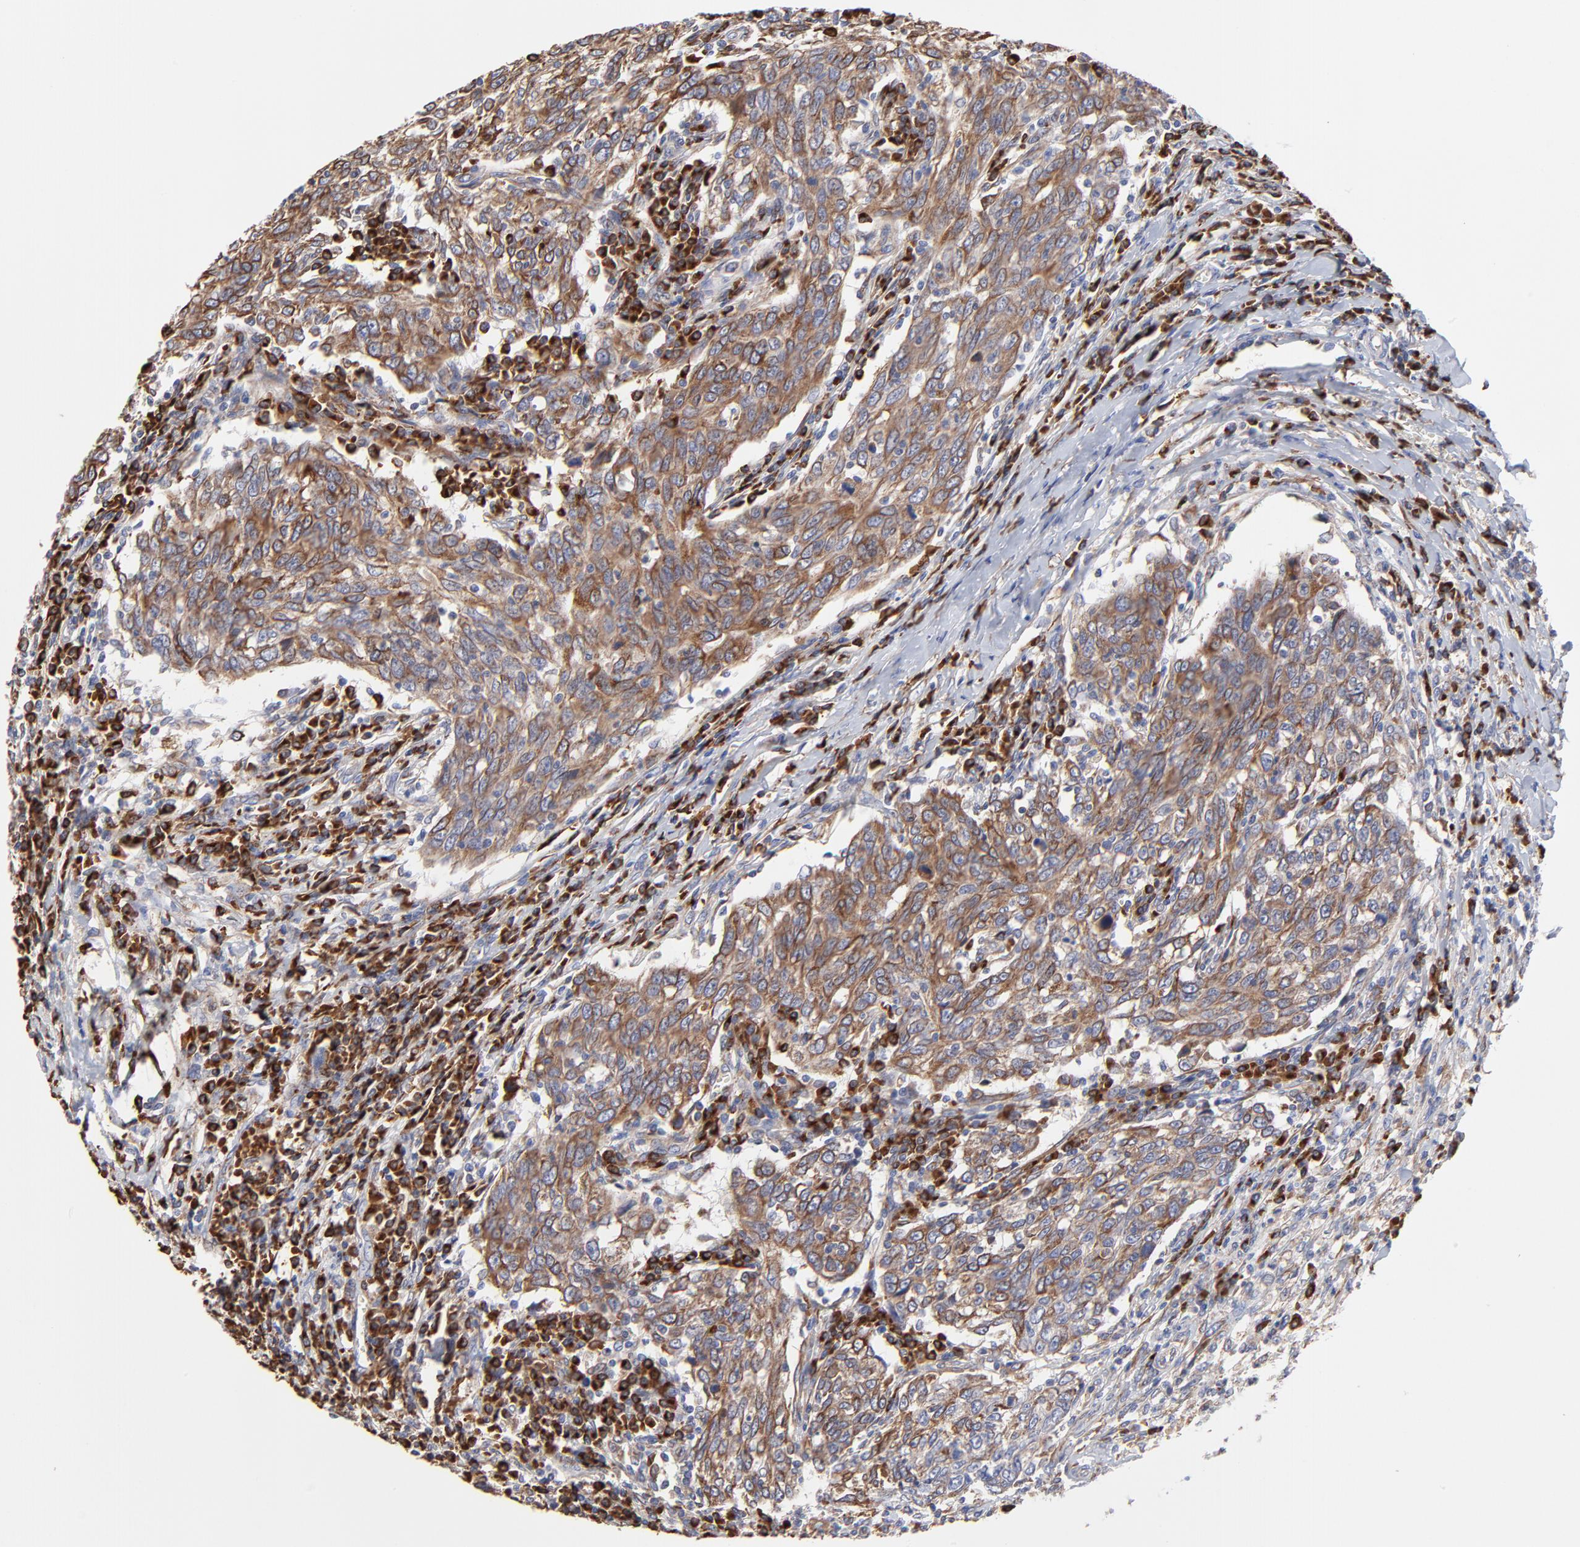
{"staining": {"intensity": "moderate", "quantity": ">75%", "location": "cytoplasmic/membranous"}, "tissue": "breast cancer", "cell_type": "Tumor cells", "image_type": "cancer", "snomed": [{"axis": "morphology", "description": "Duct carcinoma"}, {"axis": "topography", "description": "Breast"}], "caption": "Breast cancer (infiltrating ductal carcinoma) tissue reveals moderate cytoplasmic/membranous positivity in about >75% of tumor cells, visualized by immunohistochemistry.", "gene": "LMAN1", "patient": {"sex": "female", "age": 50}}